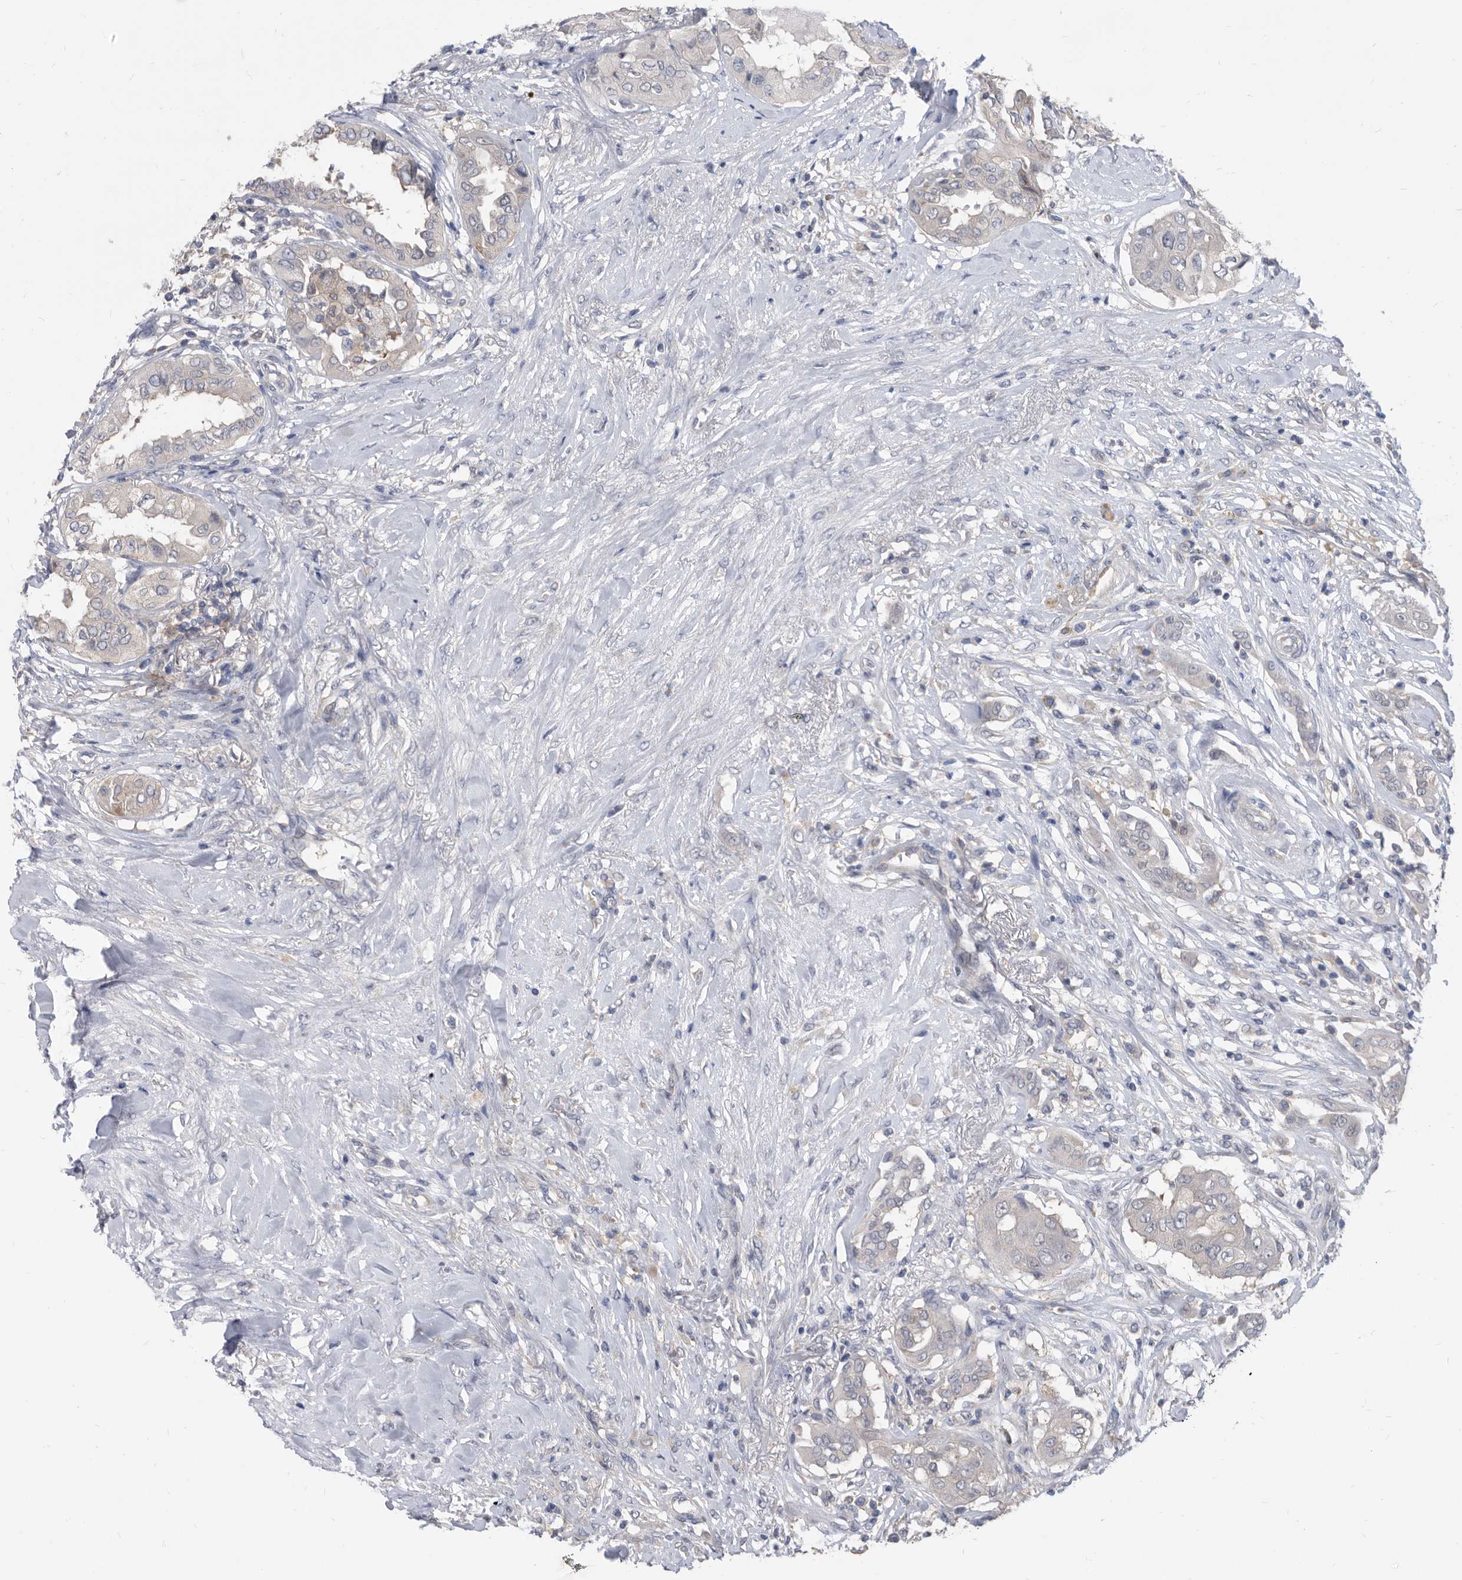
{"staining": {"intensity": "negative", "quantity": "none", "location": "none"}, "tissue": "thyroid cancer", "cell_type": "Tumor cells", "image_type": "cancer", "snomed": [{"axis": "morphology", "description": "Papillary adenocarcinoma, NOS"}, {"axis": "topography", "description": "Thyroid gland"}], "caption": "Immunohistochemical staining of papillary adenocarcinoma (thyroid) shows no significant expression in tumor cells. (Stains: DAB (3,3'-diaminobenzidine) immunohistochemistry with hematoxylin counter stain, Microscopy: brightfield microscopy at high magnification).", "gene": "CCT4", "patient": {"sex": "female", "age": 59}}